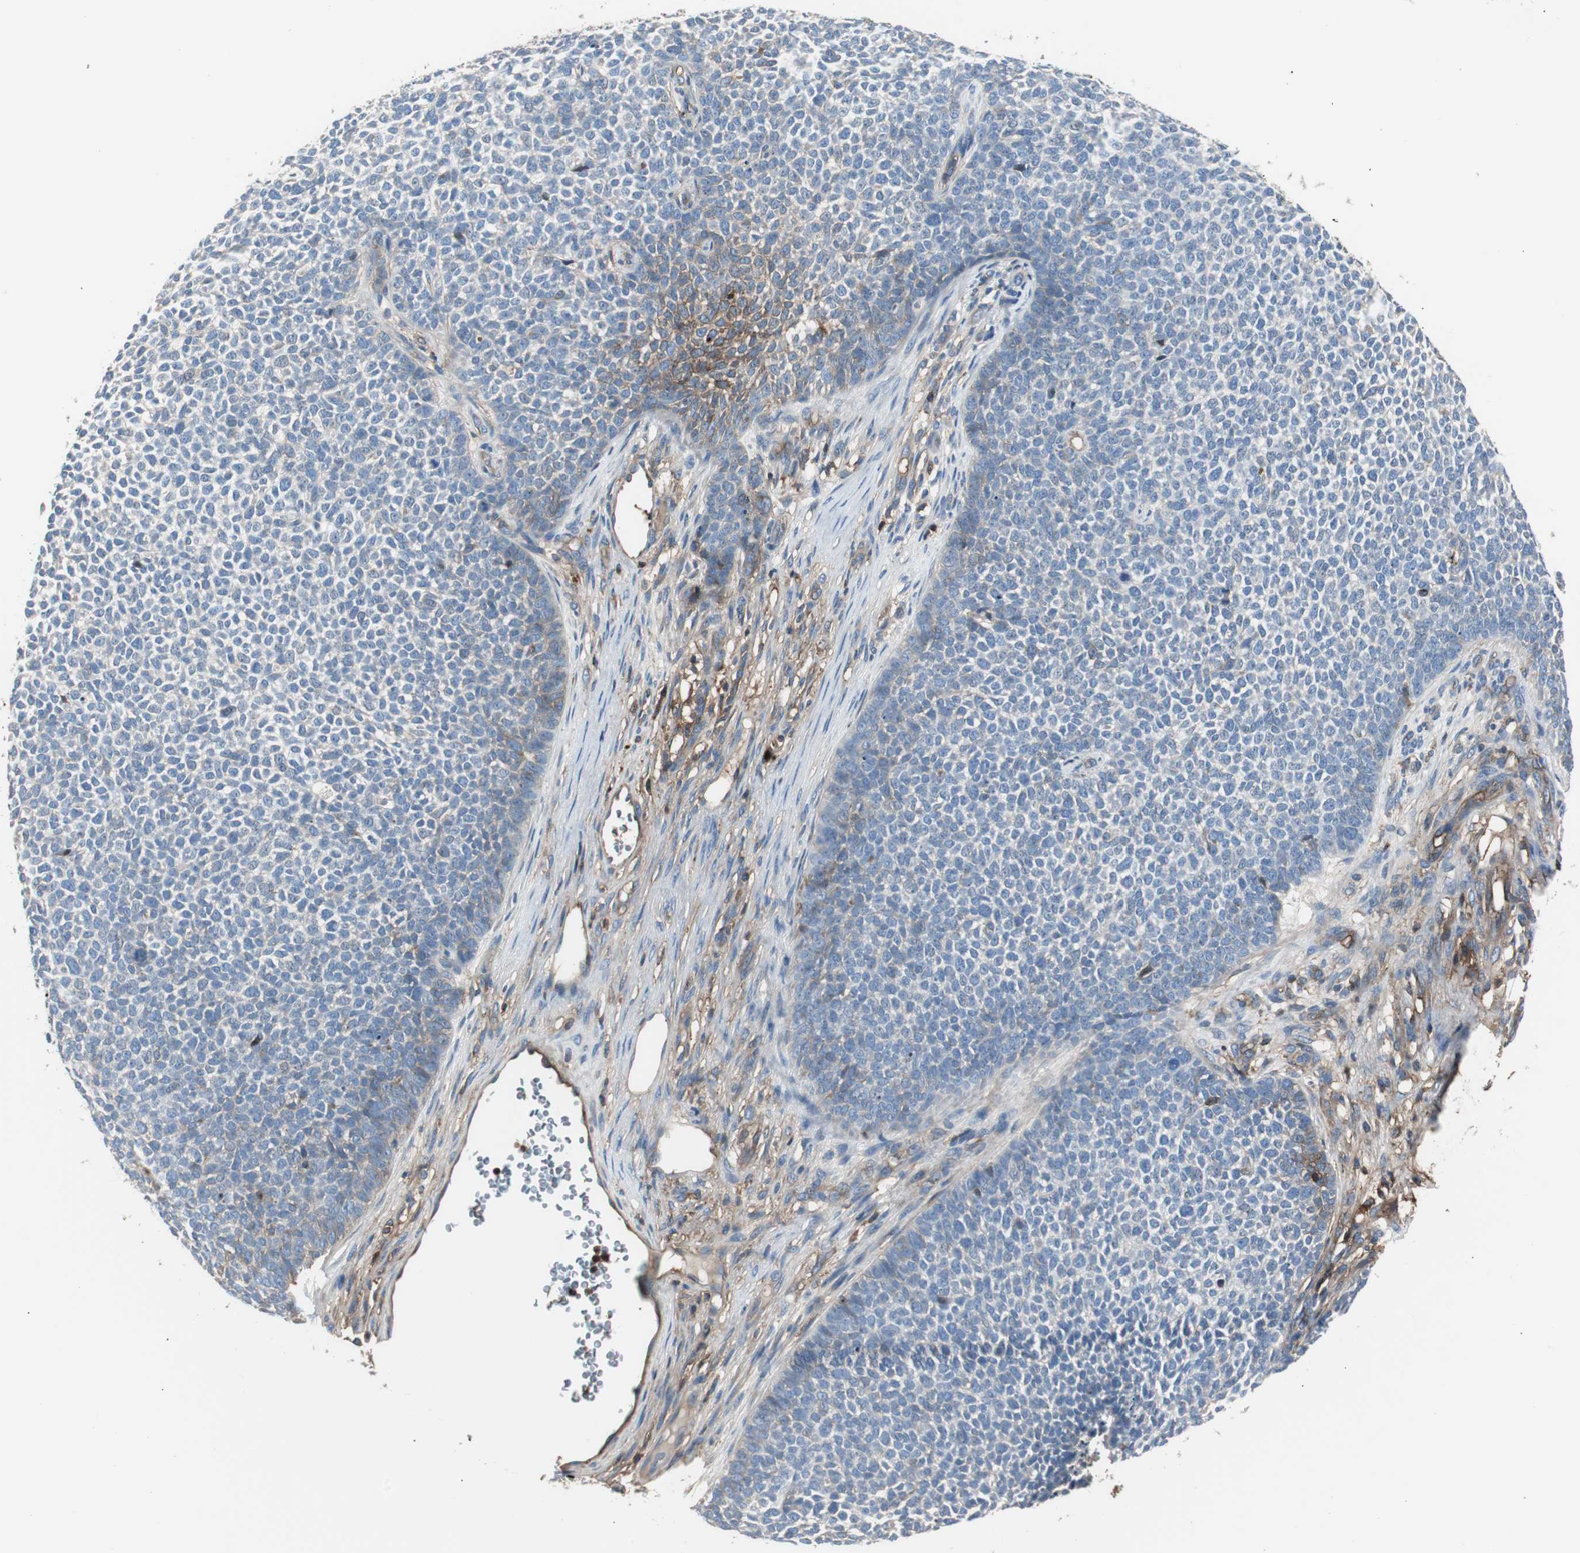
{"staining": {"intensity": "moderate", "quantity": "<25%", "location": "cytoplasmic/membranous"}, "tissue": "skin cancer", "cell_type": "Tumor cells", "image_type": "cancer", "snomed": [{"axis": "morphology", "description": "Basal cell carcinoma"}, {"axis": "topography", "description": "Skin"}], "caption": "Protein analysis of basal cell carcinoma (skin) tissue displays moderate cytoplasmic/membranous staining in about <25% of tumor cells.", "gene": "B2M", "patient": {"sex": "female", "age": 84}}